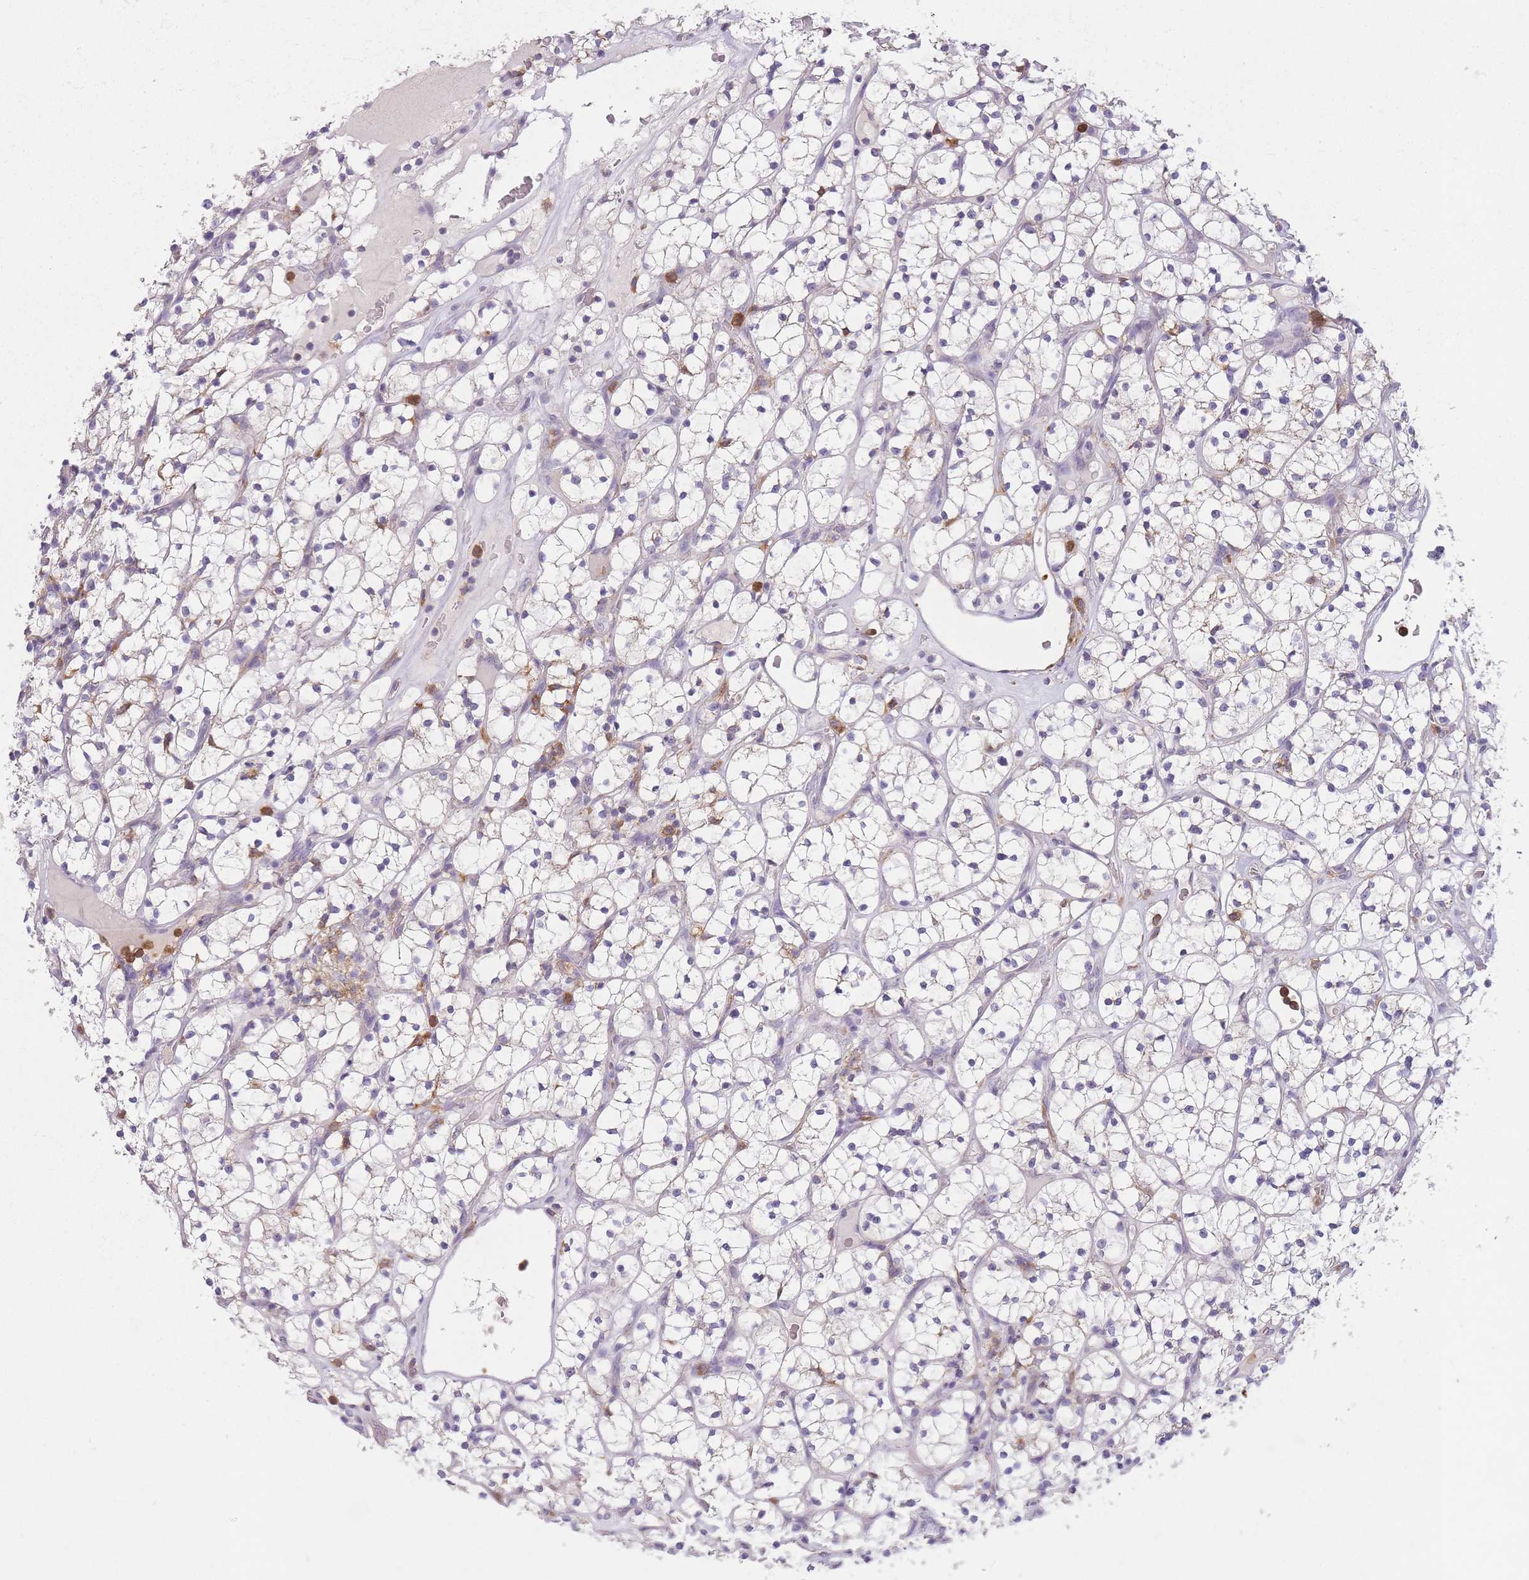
{"staining": {"intensity": "weak", "quantity": "<25%", "location": "cytoplasmic/membranous"}, "tissue": "renal cancer", "cell_type": "Tumor cells", "image_type": "cancer", "snomed": [{"axis": "morphology", "description": "Adenocarcinoma, NOS"}, {"axis": "topography", "description": "Kidney"}], "caption": "Renal cancer (adenocarcinoma) was stained to show a protein in brown. There is no significant positivity in tumor cells.", "gene": "PRAM1", "patient": {"sex": "female", "age": 64}}